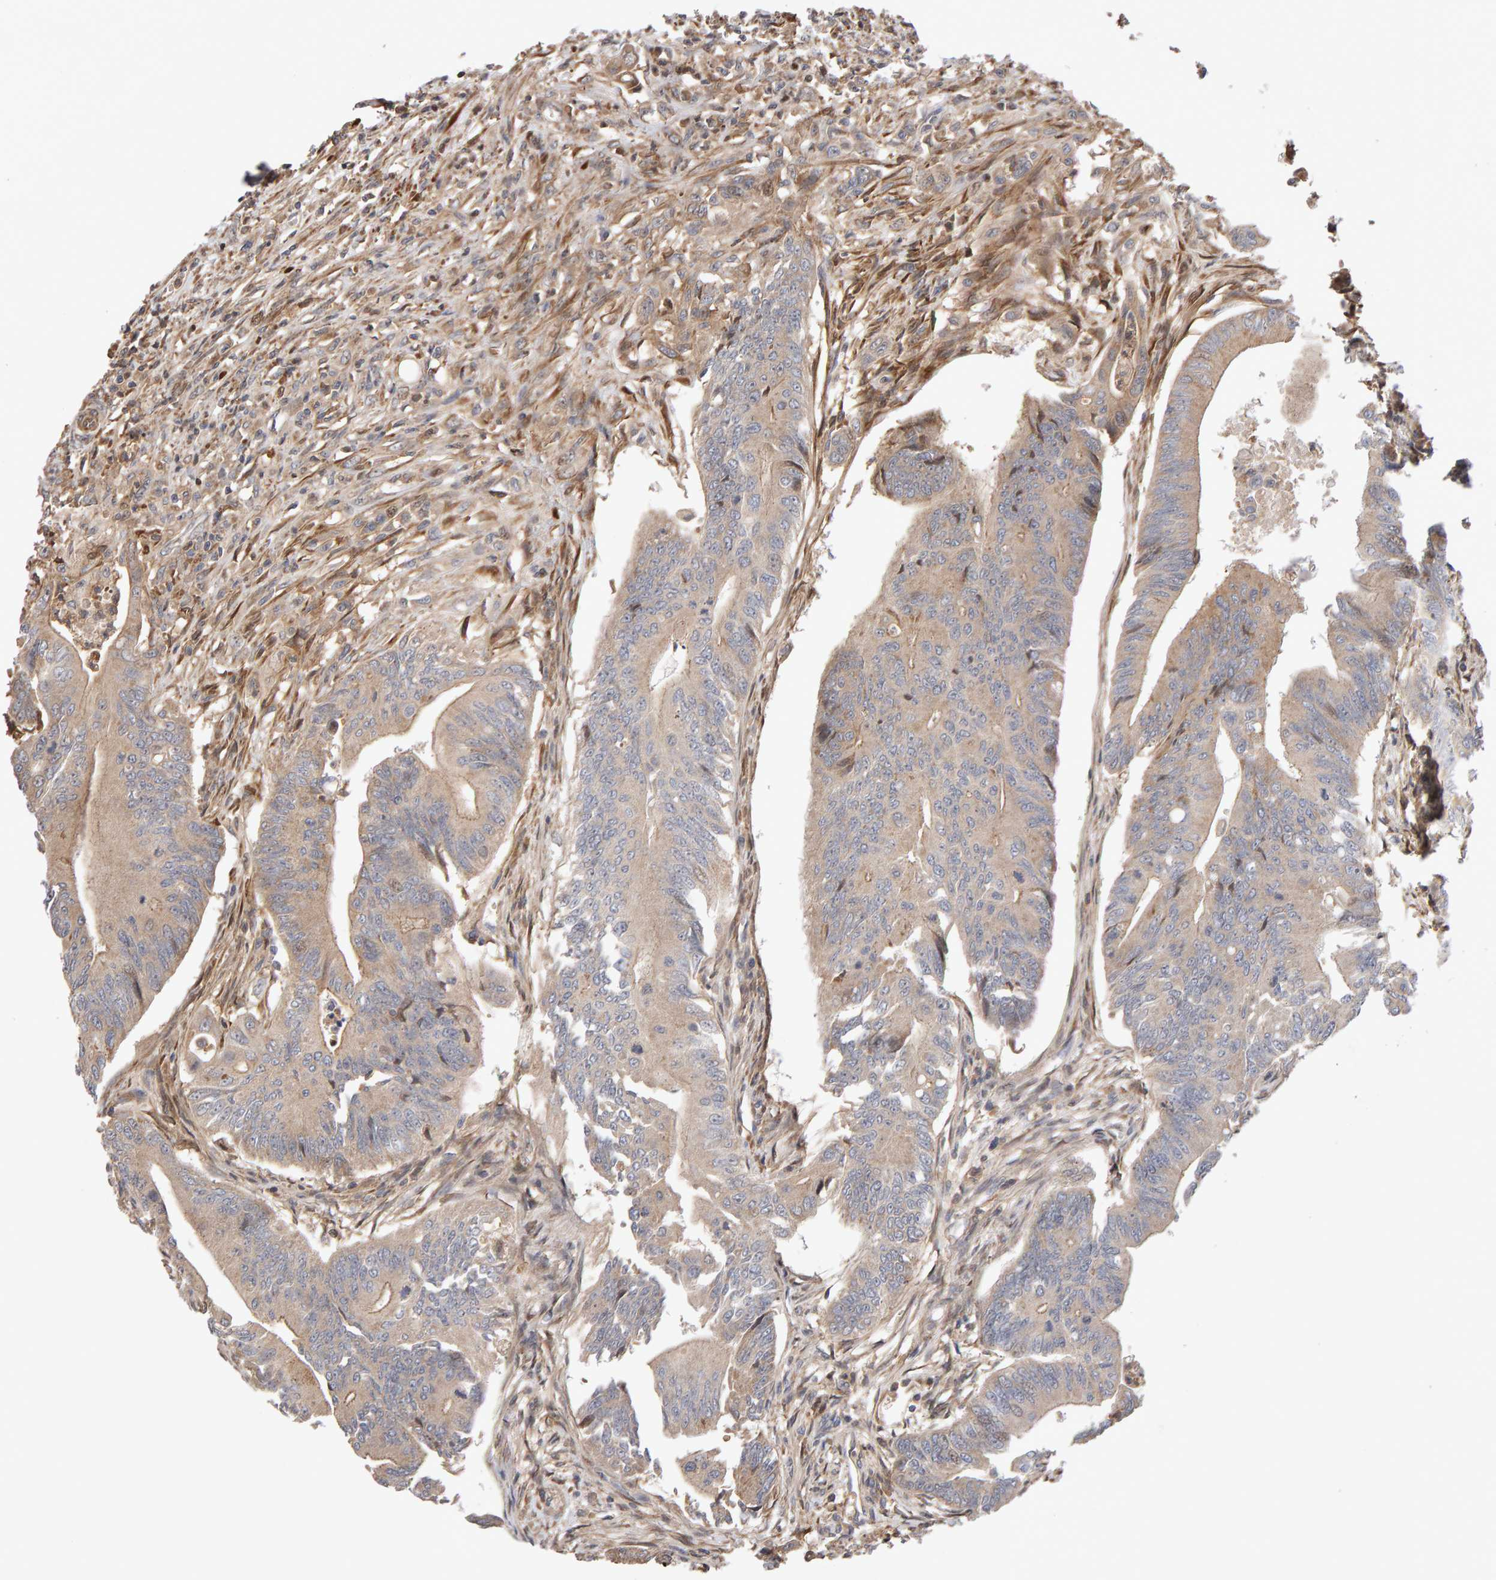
{"staining": {"intensity": "weak", "quantity": "25%-75%", "location": "cytoplasmic/membranous"}, "tissue": "colorectal cancer", "cell_type": "Tumor cells", "image_type": "cancer", "snomed": [{"axis": "morphology", "description": "Adenoma, NOS"}, {"axis": "morphology", "description": "Adenocarcinoma, NOS"}, {"axis": "topography", "description": "Colon"}], "caption": "A brown stain highlights weak cytoplasmic/membranous expression of a protein in human colorectal cancer (adenocarcinoma) tumor cells.", "gene": "LZTS1", "patient": {"sex": "male", "age": 79}}